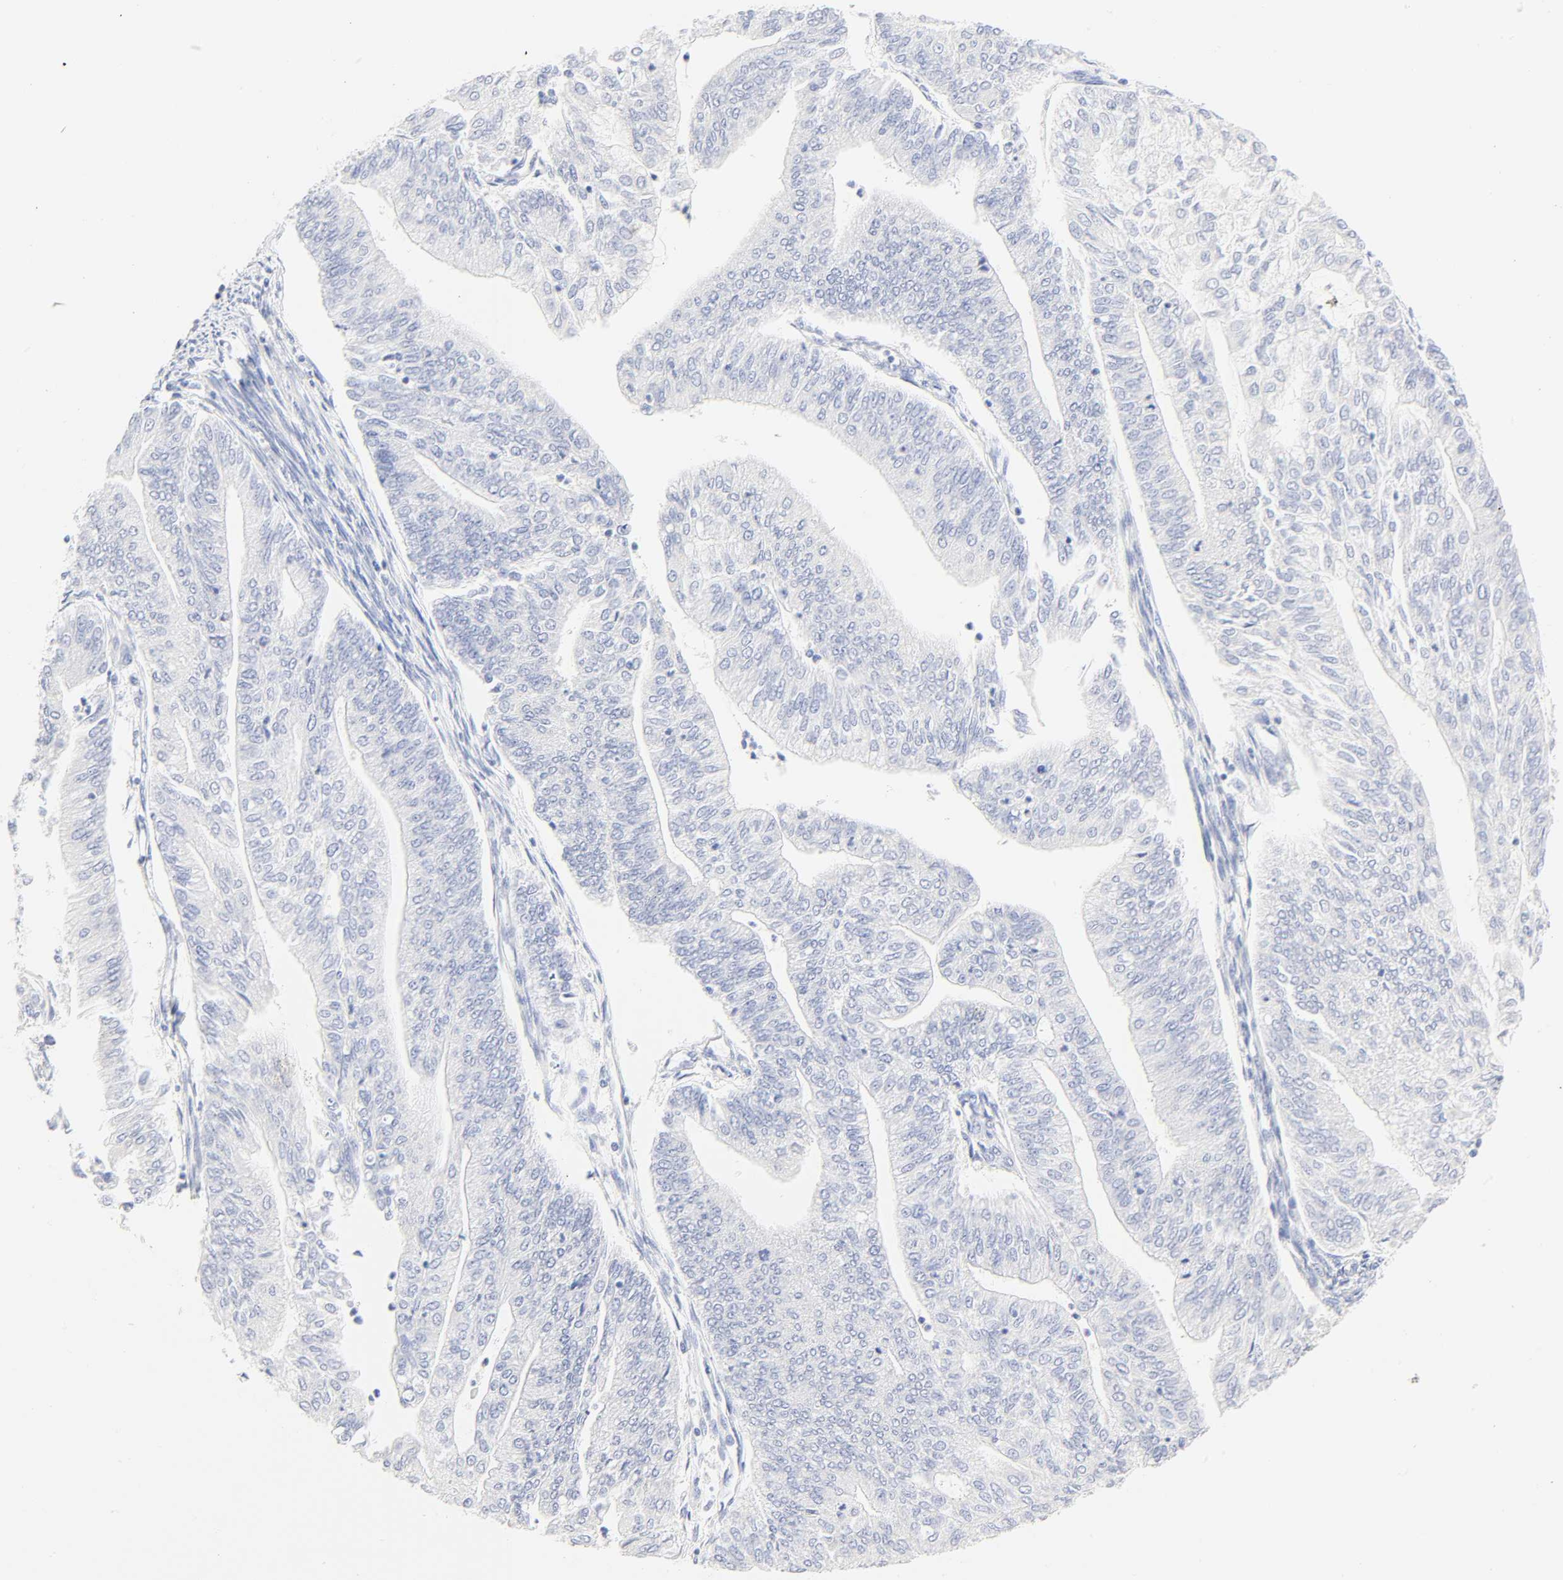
{"staining": {"intensity": "negative", "quantity": "none", "location": "none"}, "tissue": "endometrial cancer", "cell_type": "Tumor cells", "image_type": "cancer", "snomed": [{"axis": "morphology", "description": "Adenocarcinoma, NOS"}, {"axis": "topography", "description": "Endometrium"}], "caption": "Human endometrial cancer (adenocarcinoma) stained for a protein using IHC displays no staining in tumor cells.", "gene": "SLCO1B3", "patient": {"sex": "female", "age": 59}}